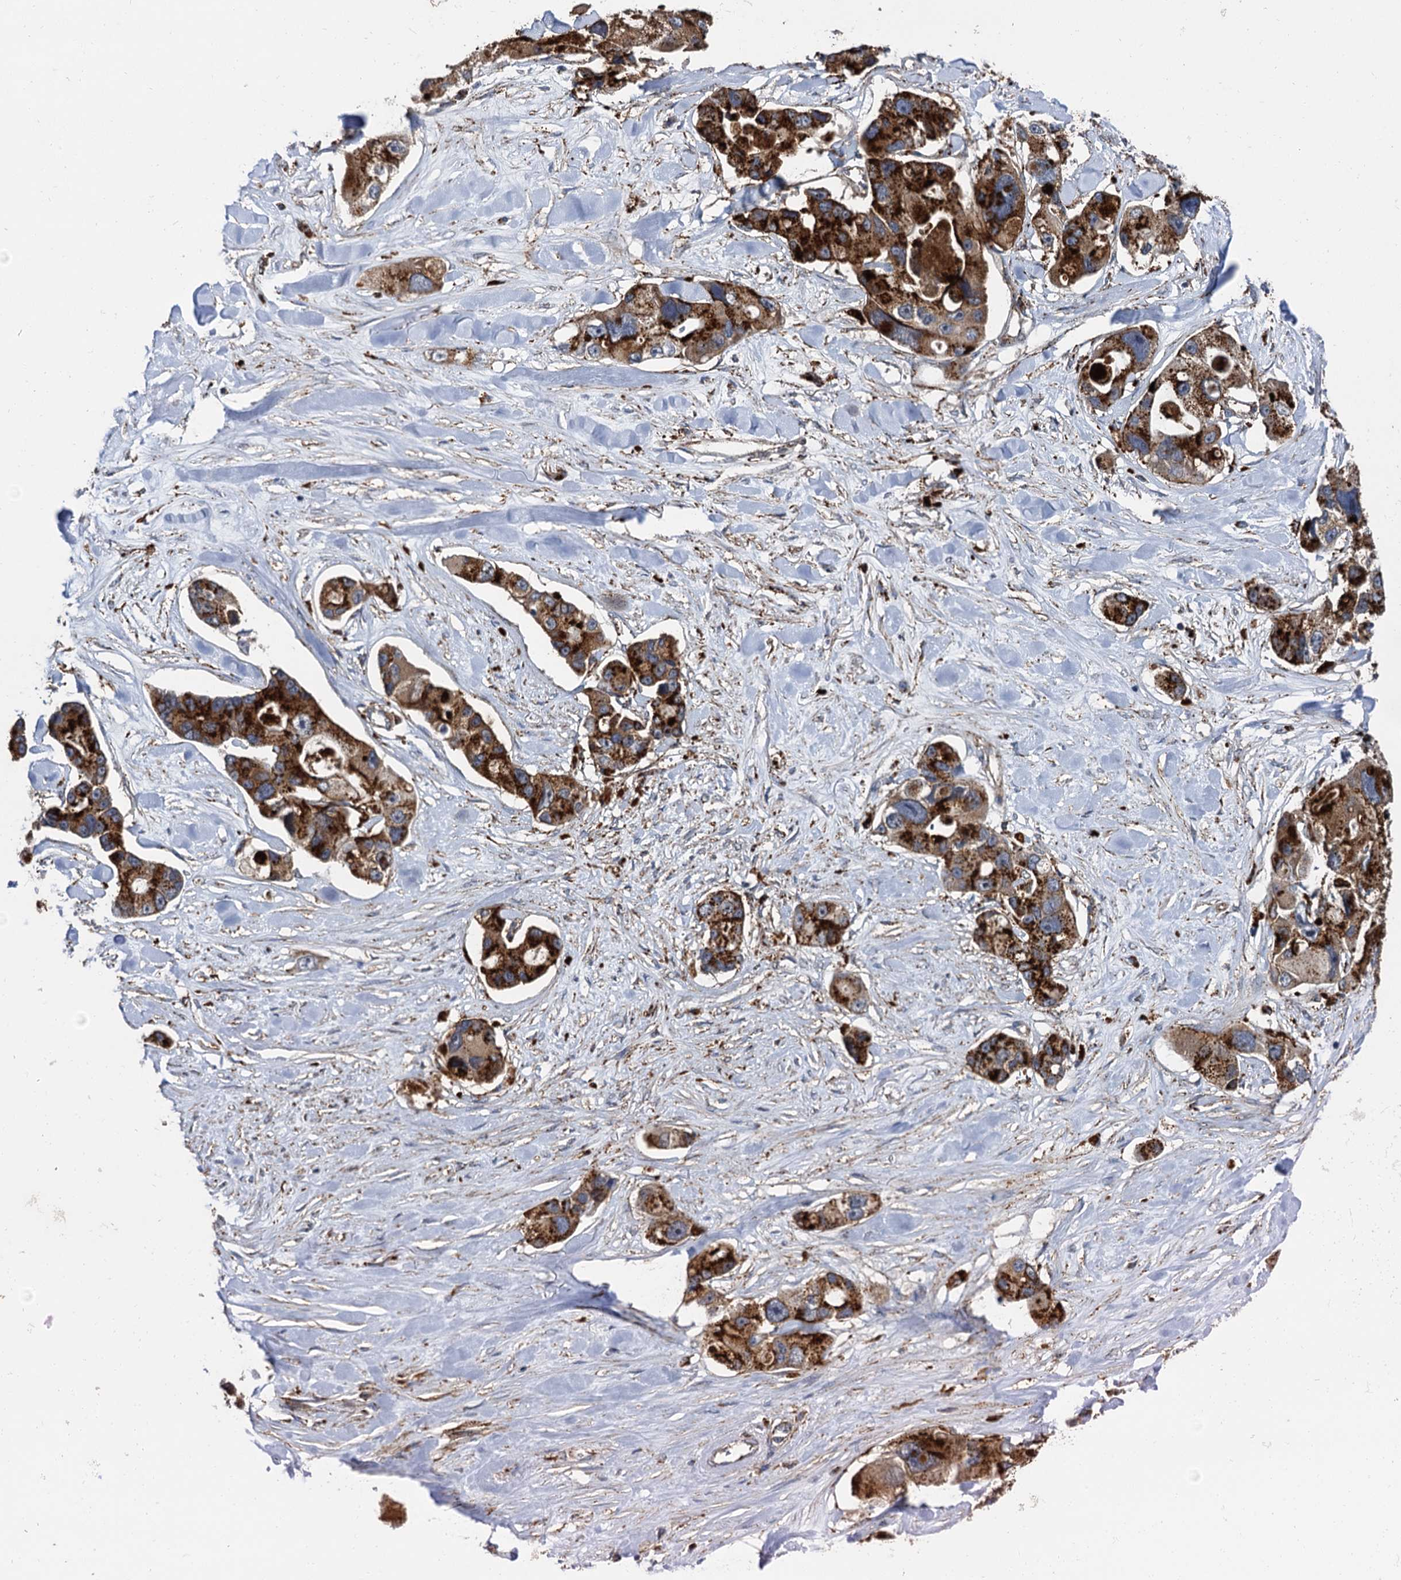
{"staining": {"intensity": "strong", "quantity": ">75%", "location": "cytoplasmic/membranous"}, "tissue": "lung cancer", "cell_type": "Tumor cells", "image_type": "cancer", "snomed": [{"axis": "morphology", "description": "Adenocarcinoma, NOS"}, {"axis": "topography", "description": "Lung"}], "caption": "A high amount of strong cytoplasmic/membranous expression is present in approximately >75% of tumor cells in lung cancer tissue. The protein of interest is stained brown, and the nuclei are stained in blue (DAB IHC with brightfield microscopy, high magnification).", "gene": "GBA1", "patient": {"sex": "female", "age": 54}}